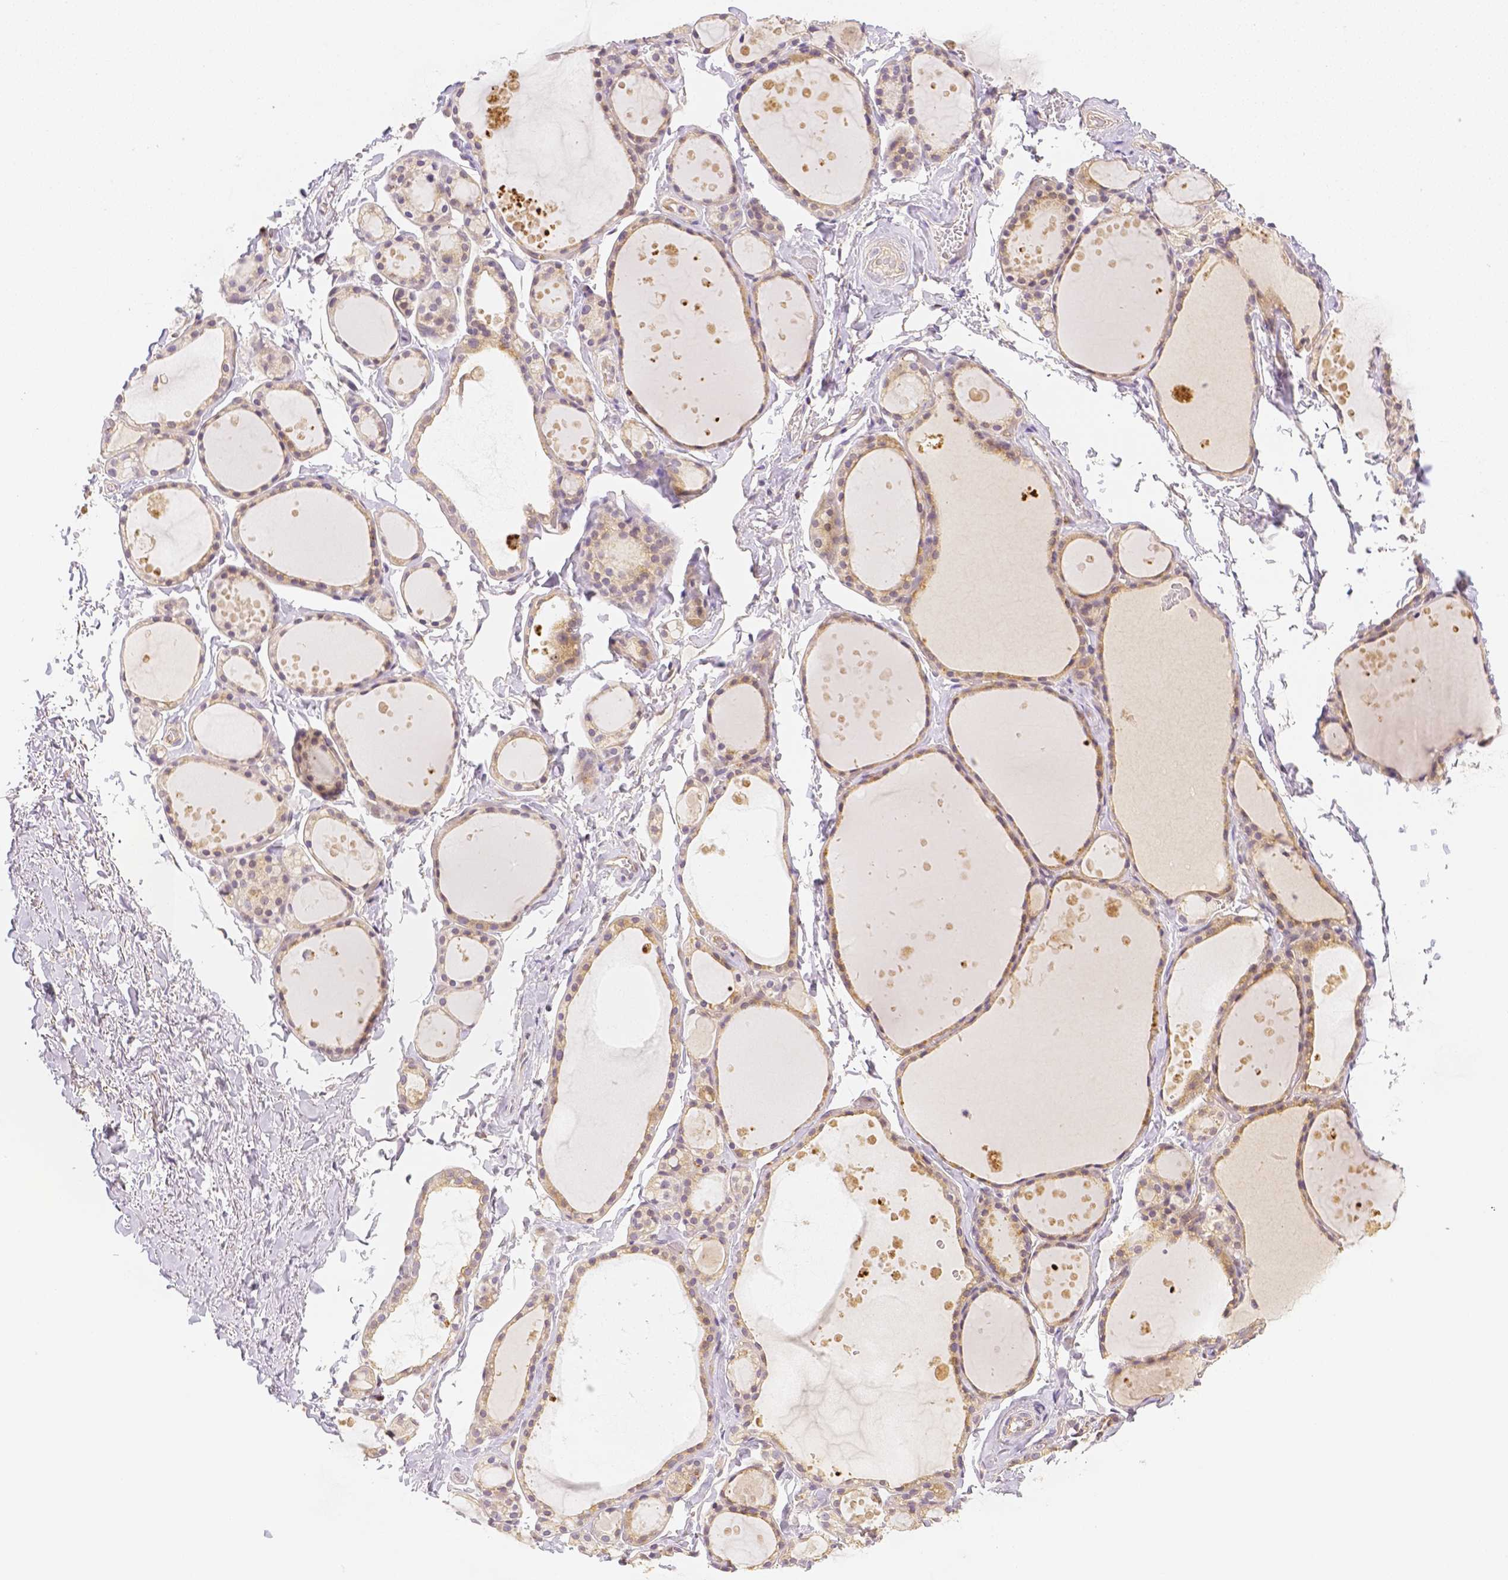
{"staining": {"intensity": "weak", "quantity": "25%-75%", "location": "cytoplasmic/membranous"}, "tissue": "thyroid gland", "cell_type": "Glandular cells", "image_type": "normal", "snomed": [{"axis": "morphology", "description": "Normal tissue, NOS"}, {"axis": "topography", "description": "Thyroid gland"}], "caption": "This micrograph demonstrates immunohistochemistry staining of normal human thyroid gland, with low weak cytoplasmic/membranous staining in about 25%-75% of glandular cells.", "gene": "C10orf67", "patient": {"sex": "male", "age": 68}}